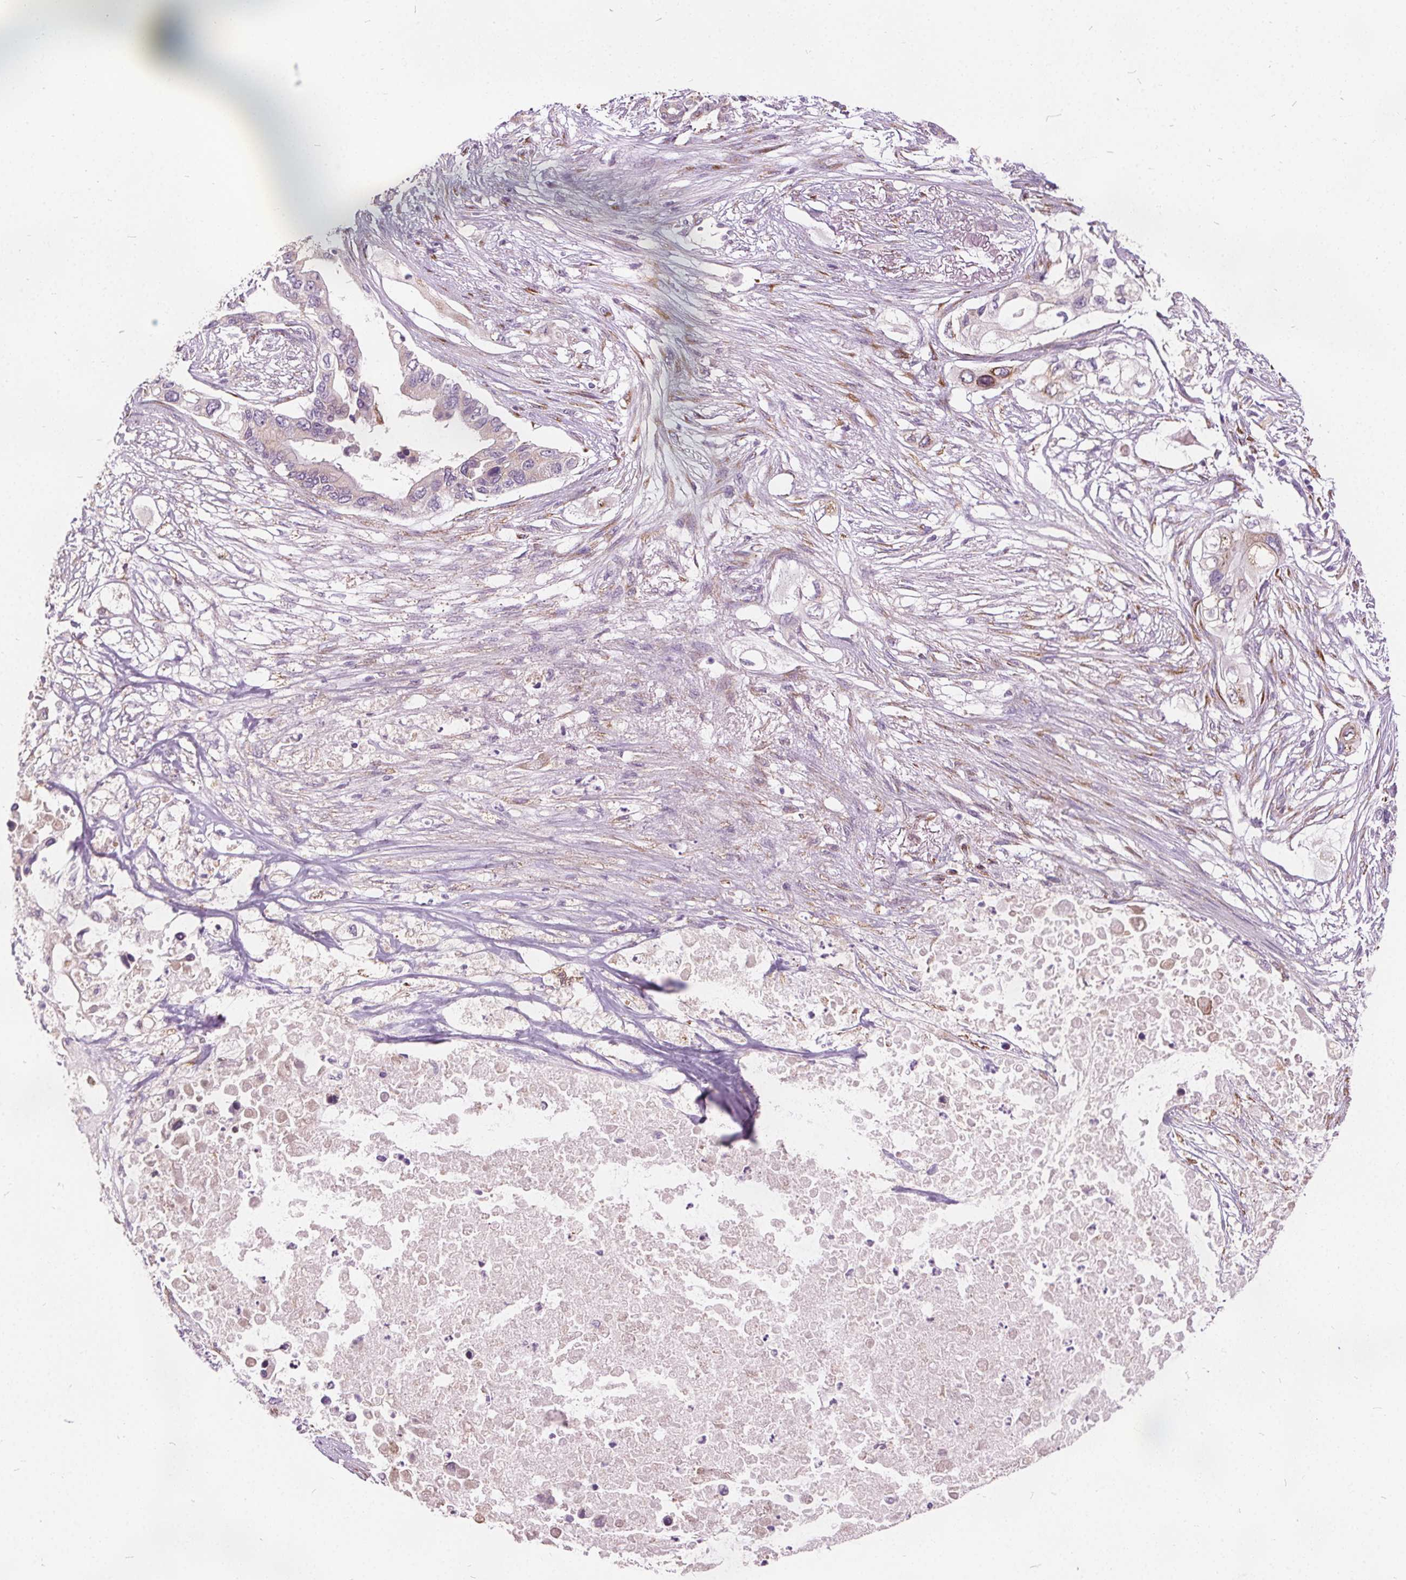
{"staining": {"intensity": "negative", "quantity": "none", "location": "none"}, "tissue": "pancreatic cancer", "cell_type": "Tumor cells", "image_type": "cancer", "snomed": [{"axis": "morphology", "description": "Adenocarcinoma, NOS"}, {"axis": "topography", "description": "Pancreas"}], "caption": "Immunohistochemical staining of pancreatic cancer (adenocarcinoma) reveals no significant staining in tumor cells.", "gene": "ACOX2", "patient": {"sex": "female", "age": 63}}